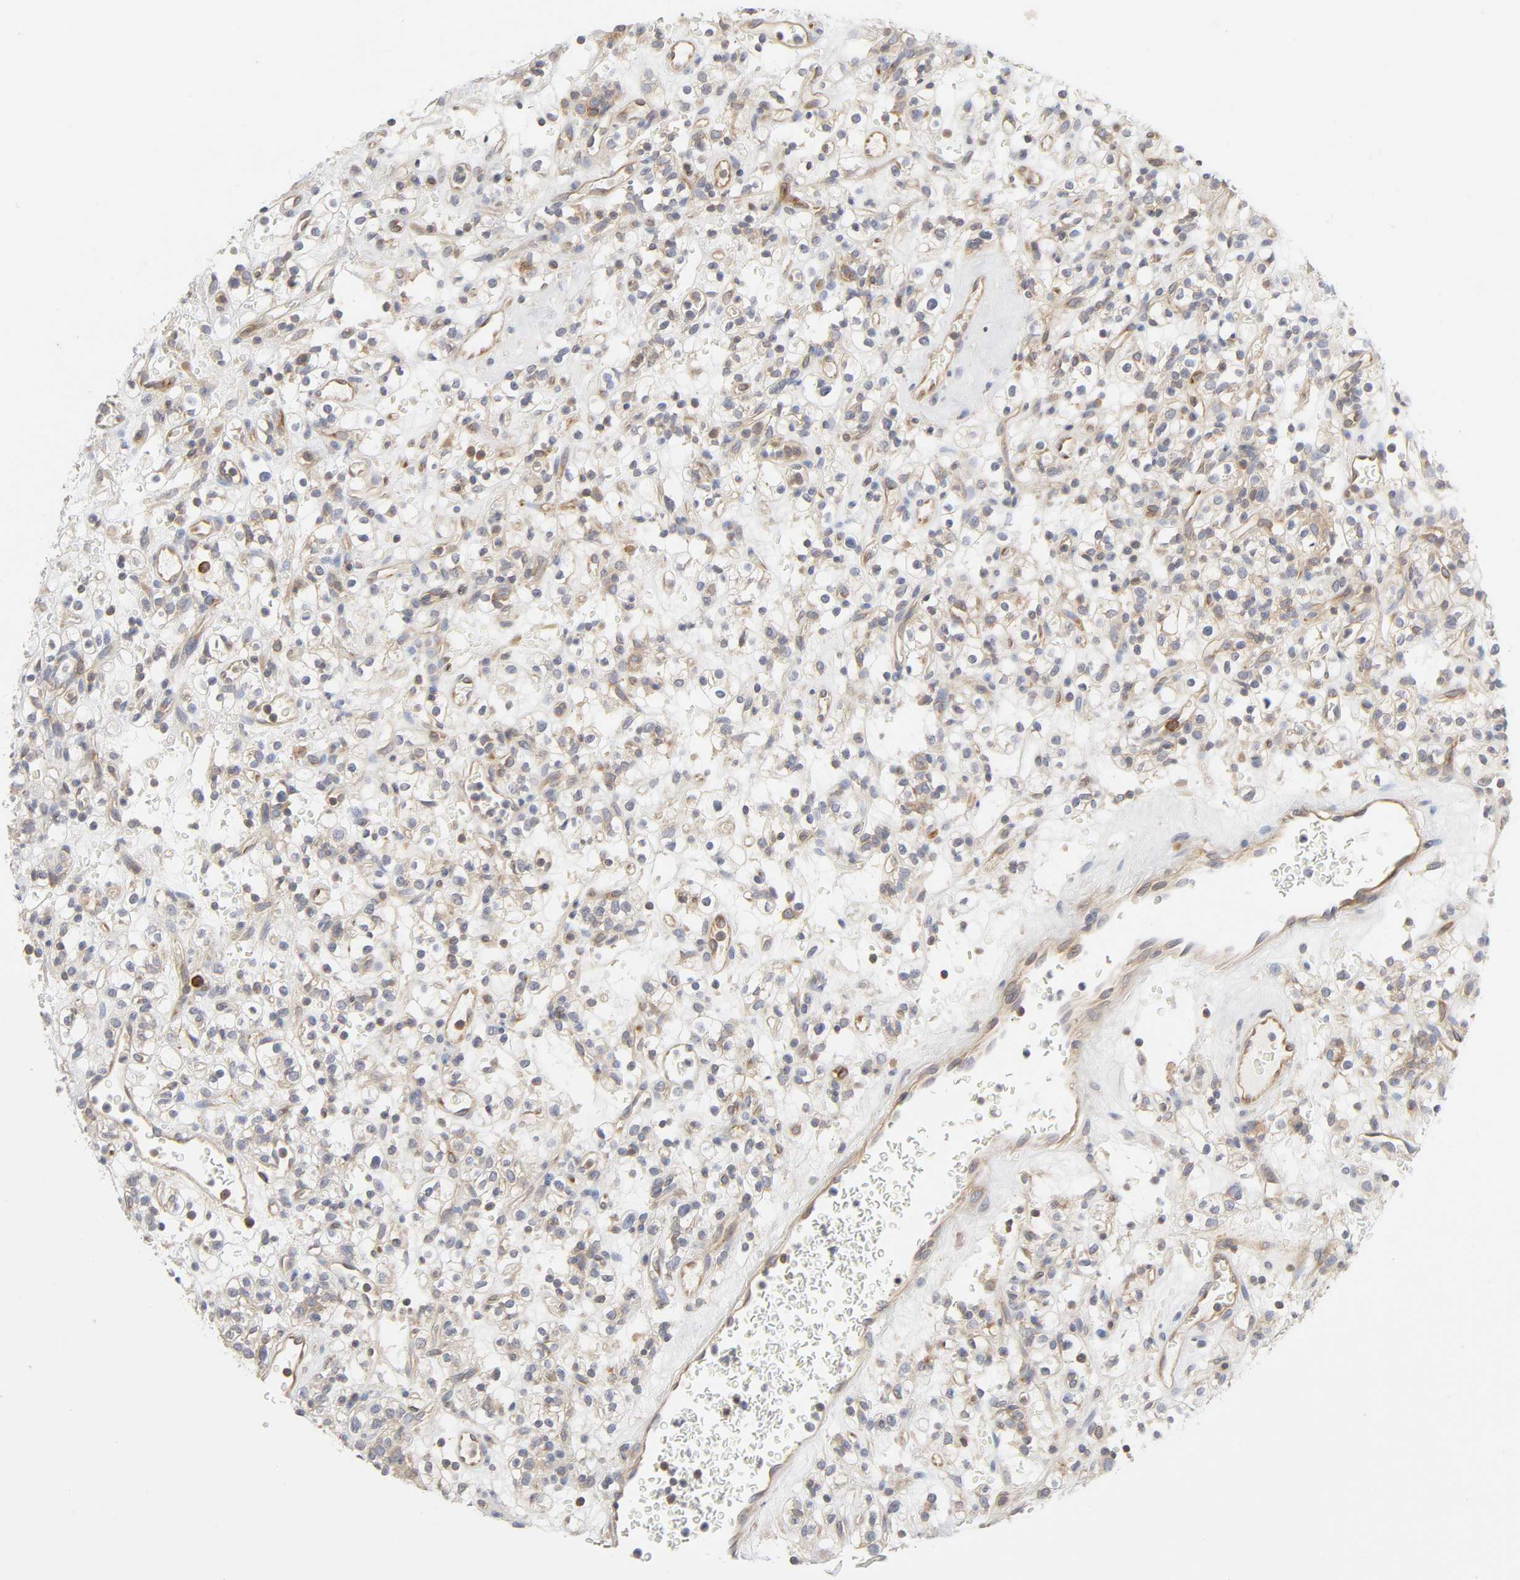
{"staining": {"intensity": "weak", "quantity": ">75%", "location": "cytoplasmic/membranous"}, "tissue": "renal cancer", "cell_type": "Tumor cells", "image_type": "cancer", "snomed": [{"axis": "morphology", "description": "Normal tissue, NOS"}, {"axis": "morphology", "description": "Adenocarcinoma, NOS"}, {"axis": "topography", "description": "Kidney"}], "caption": "A high-resolution image shows immunohistochemistry (IHC) staining of renal cancer (adenocarcinoma), which demonstrates weak cytoplasmic/membranous staining in approximately >75% of tumor cells.", "gene": "SCHIP1", "patient": {"sex": "female", "age": 72}}